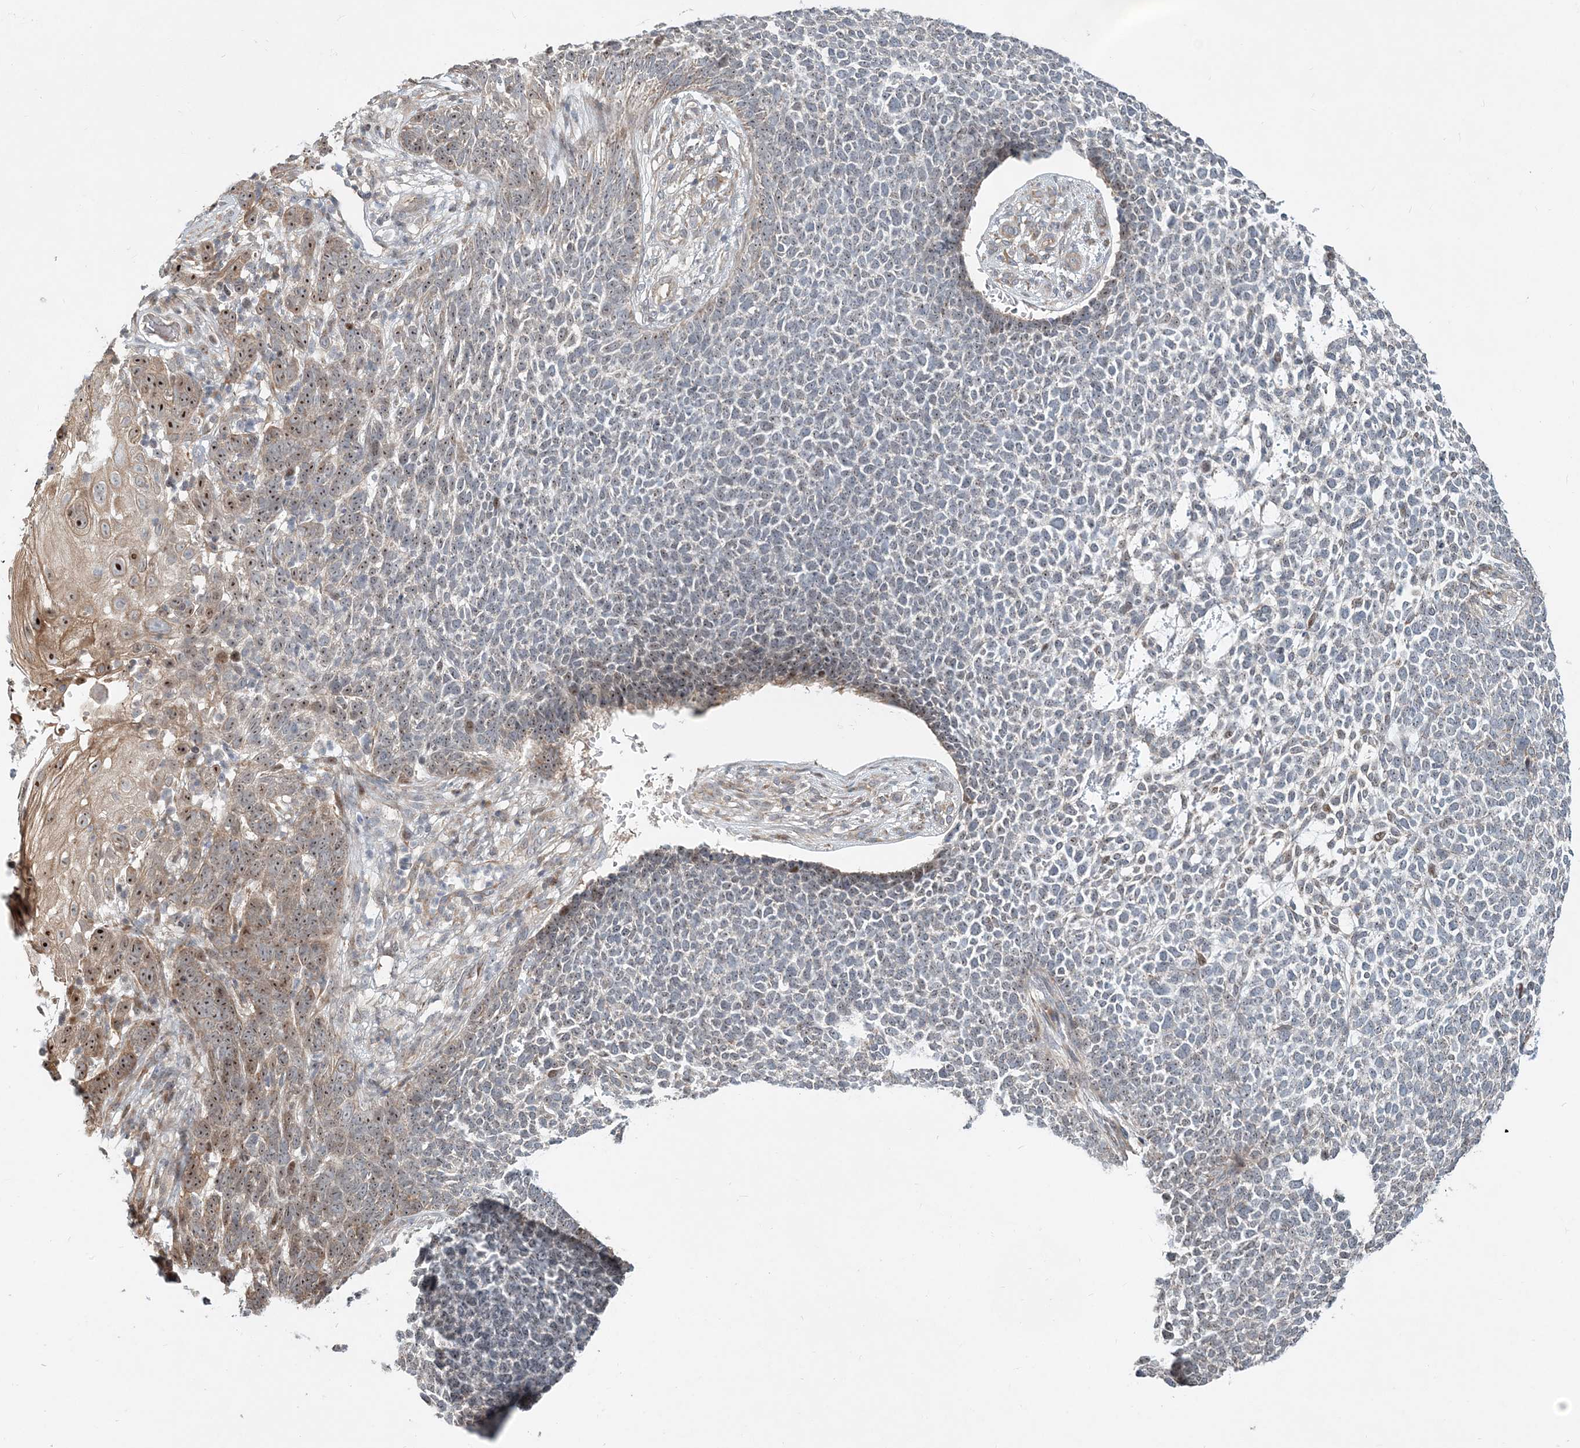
{"staining": {"intensity": "moderate", "quantity": "<25%", "location": "cytoplasmic/membranous,nuclear"}, "tissue": "skin cancer", "cell_type": "Tumor cells", "image_type": "cancer", "snomed": [{"axis": "morphology", "description": "Basal cell carcinoma"}, {"axis": "topography", "description": "Skin"}], "caption": "The immunohistochemical stain highlights moderate cytoplasmic/membranous and nuclear expression in tumor cells of skin cancer tissue.", "gene": "CXXC5", "patient": {"sex": "female", "age": 84}}